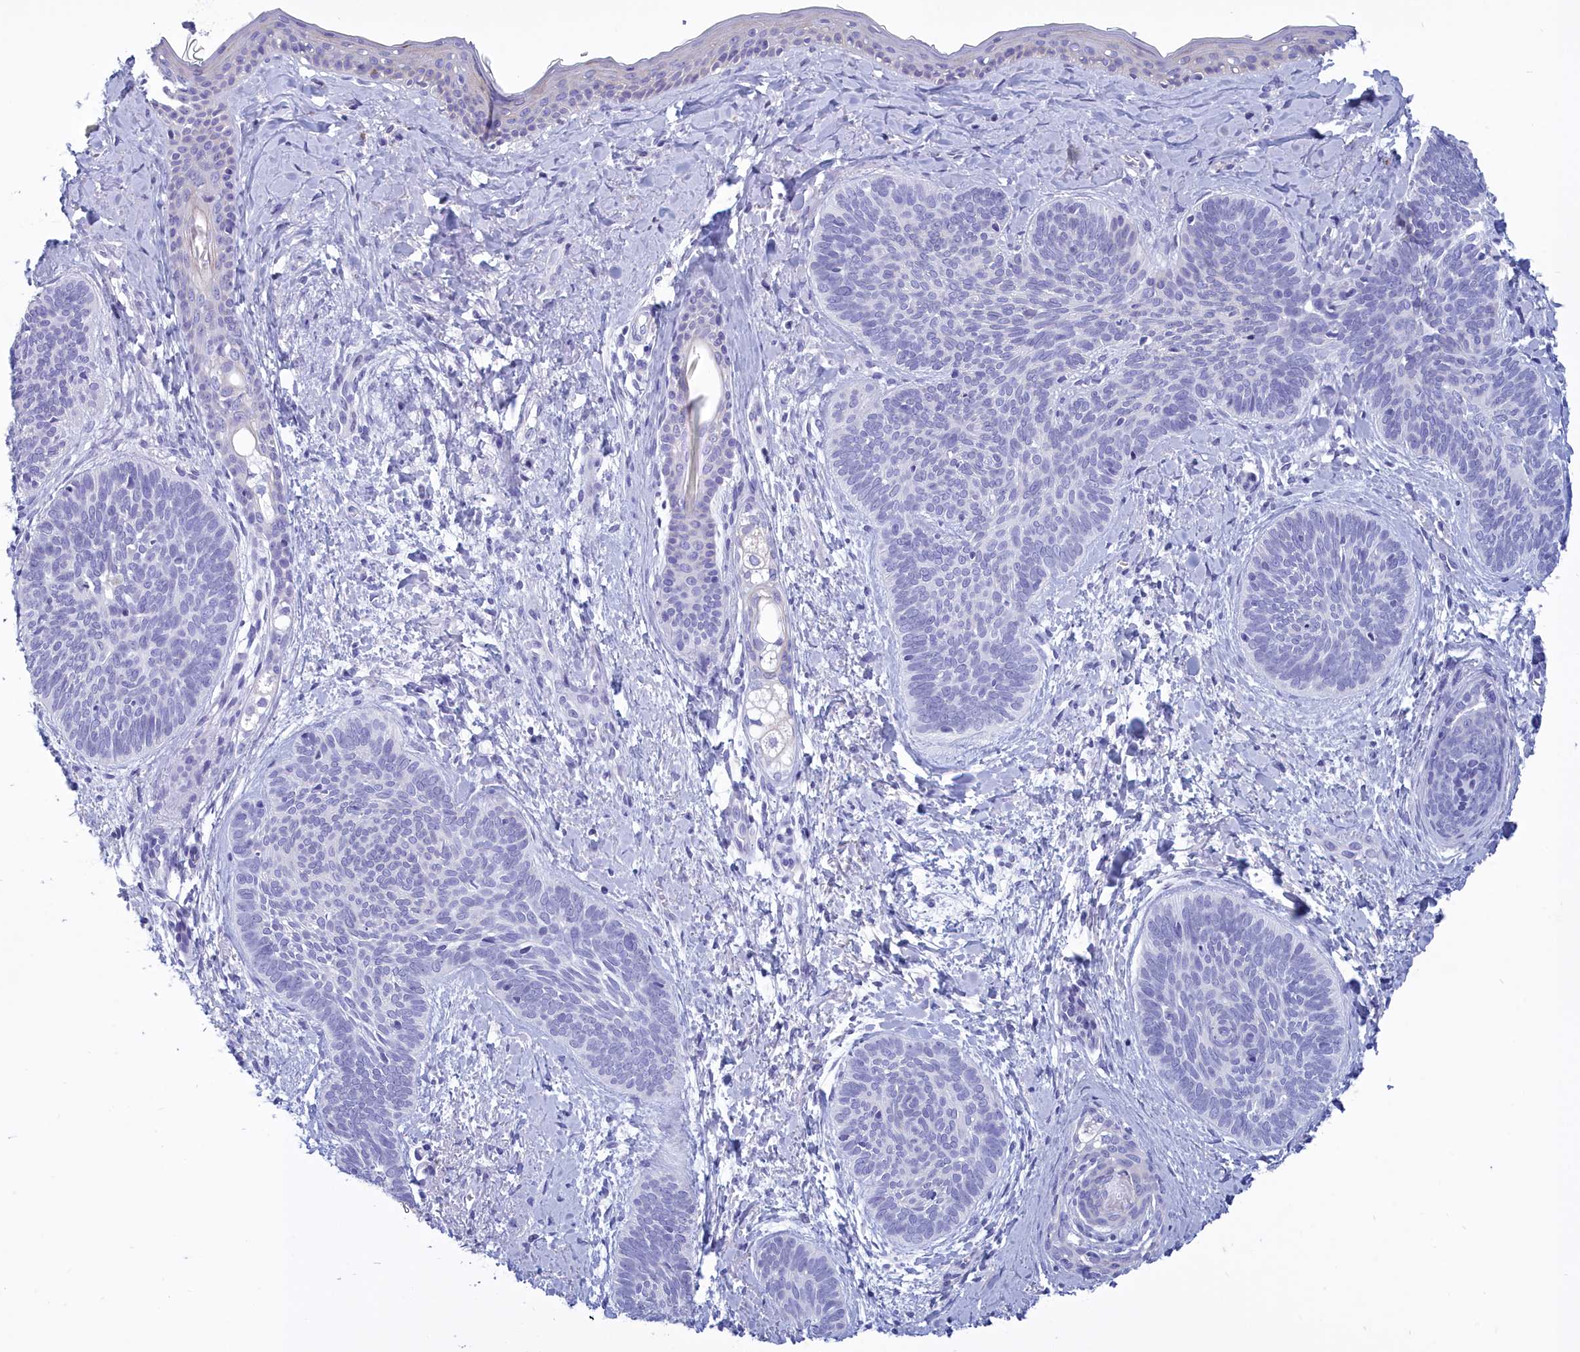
{"staining": {"intensity": "negative", "quantity": "none", "location": "none"}, "tissue": "skin cancer", "cell_type": "Tumor cells", "image_type": "cancer", "snomed": [{"axis": "morphology", "description": "Basal cell carcinoma"}, {"axis": "topography", "description": "Skin"}], "caption": "Tumor cells are negative for protein expression in human skin cancer (basal cell carcinoma). (Stains: DAB (3,3'-diaminobenzidine) IHC with hematoxylin counter stain, Microscopy: brightfield microscopy at high magnification).", "gene": "TMEM97", "patient": {"sex": "female", "age": 81}}